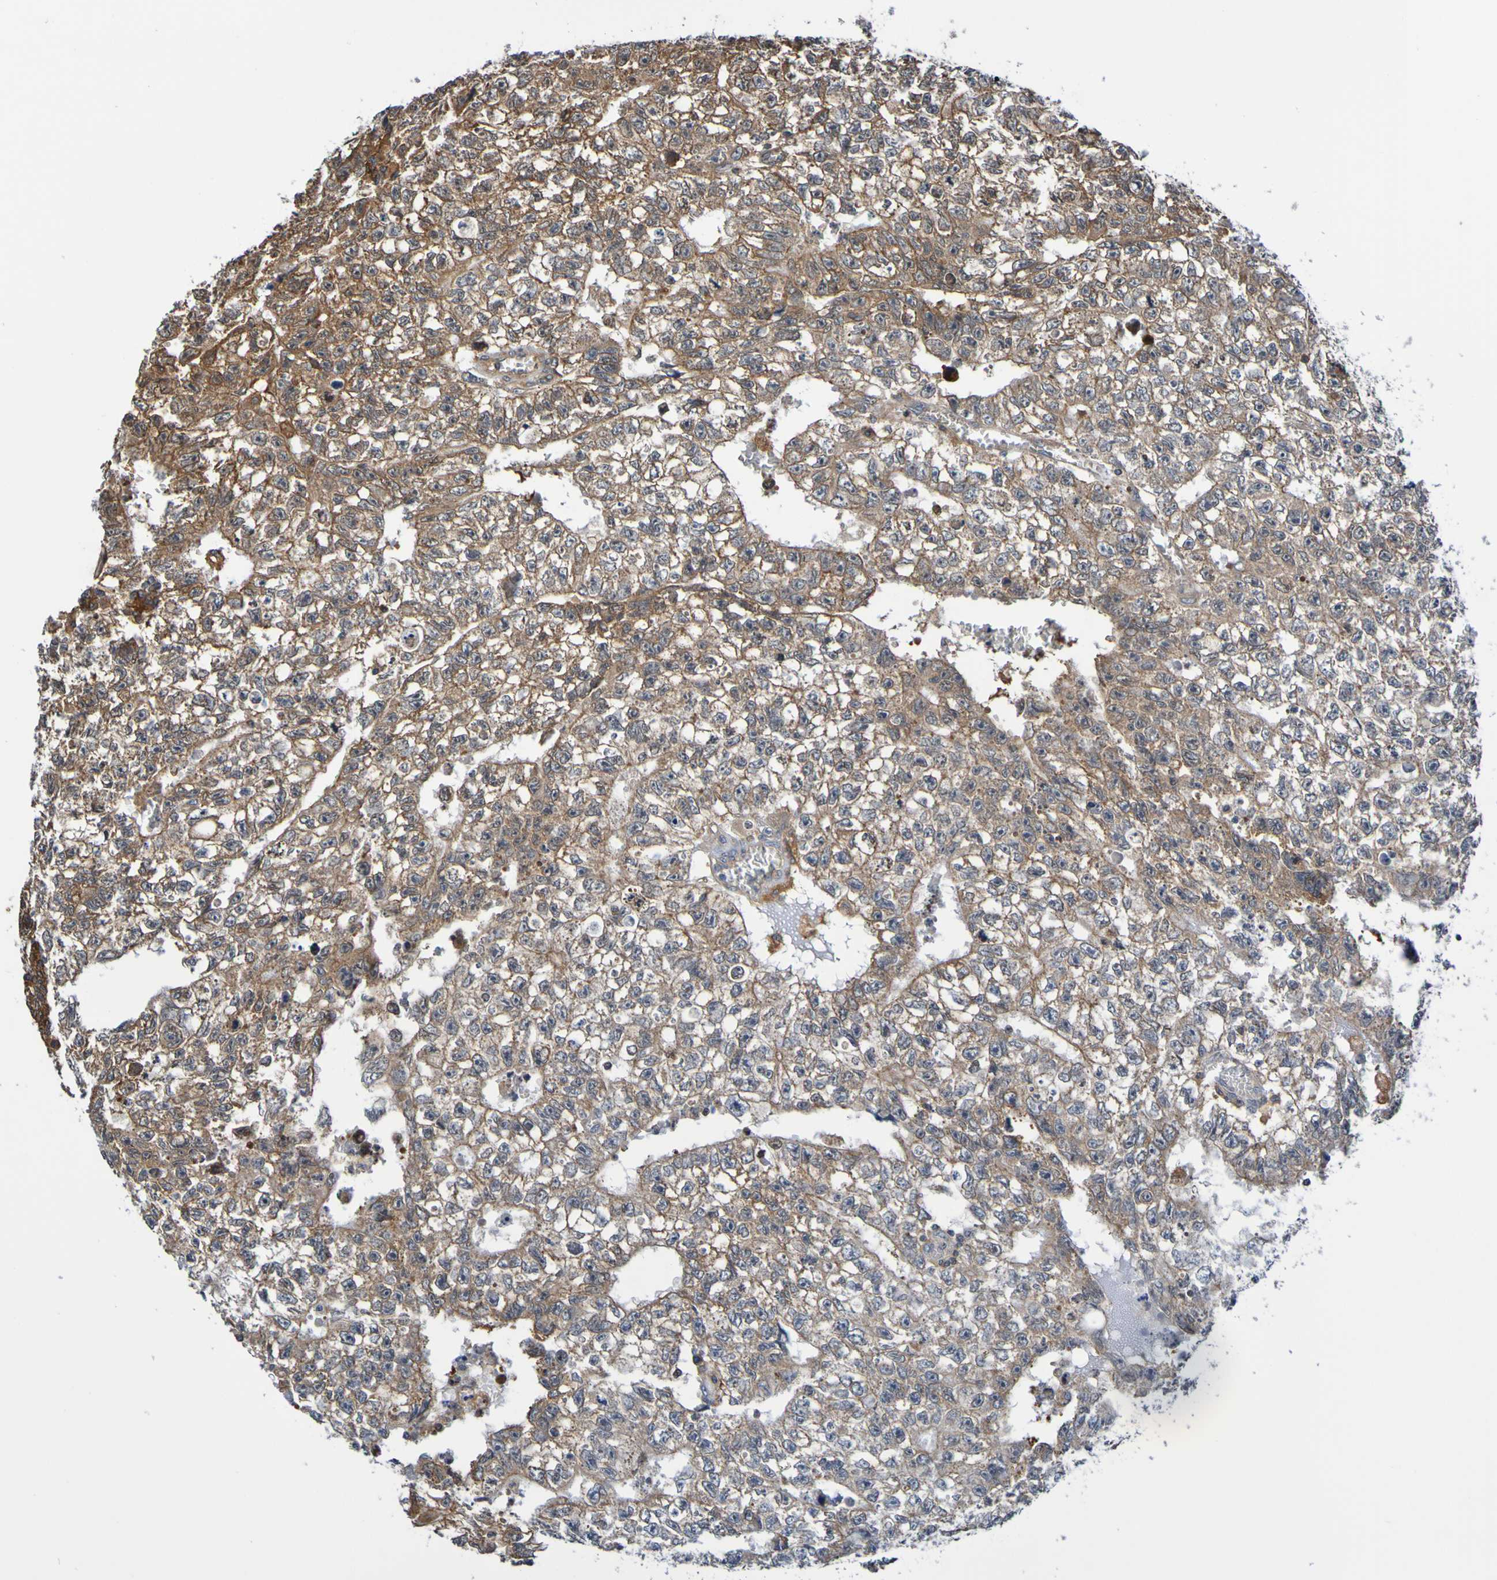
{"staining": {"intensity": "moderate", "quantity": ">75%", "location": "cytoplasmic/membranous"}, "tissue": "testis cancer", "cell_type": "Tumor cells", "image_type": "cancer", "snomed": [{"axis": "morphology", "description": "Seminoma, NOS"}, {"axis": "morphology", "description": "Carcinoma, Embryonal, NOS"}, {"axis": "topography", "description": "Testis"}], "caption": "Testis seminoma was stained to show a protein in brown. There is medium levels of moderate cytoplasmic/membranous positivity in about >75% of tumor cells. (IHC, brightfield microscopy, high magnification).", "gene": "AXIN1", "patient": {"sex": "male", "age": 38}}